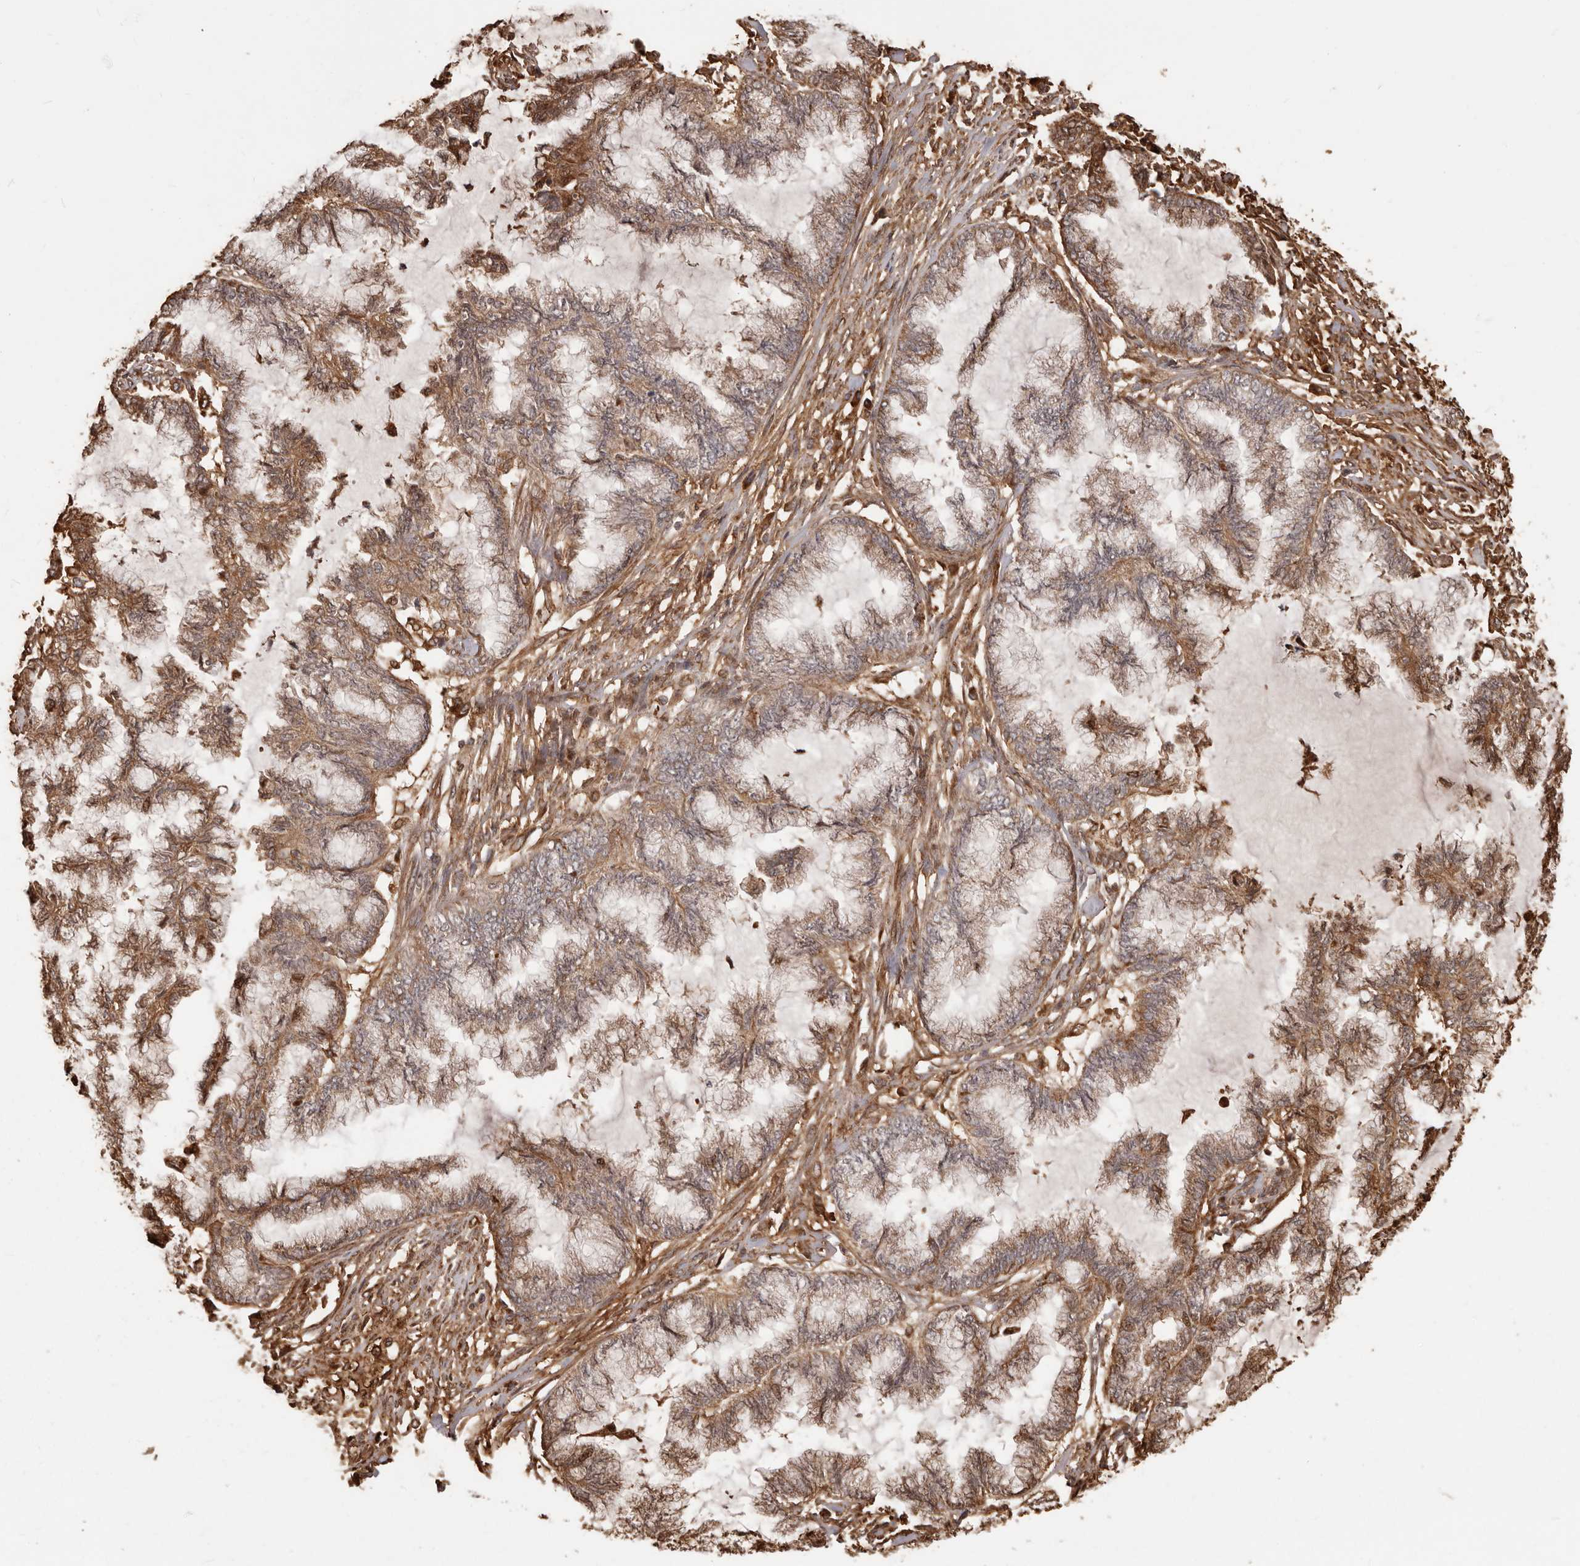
{"staining": {"intensity": "moderate", "quantity": ">75%", "location": "cytoplasmic/membranous"}, "tissue": "endometrial cancer", "cell_type": "Tumor cells", "image_type": "cancer", "snomed": [{"axis": "morphology", "description": "Adenocarcinoma, NOS"}, {"axis": "topography", "description": "Endometrium"}], "caption": "DAB (3,3'-diaminobenzidine) immunohistochemical staining of endometrial adenocarcinoma exhibits moderate cytoplasmic/membranous protein positivity in approximately >75% of tumor cells.", "gene": "MTO1", "patient": {"sex": "female", "age": 86}}